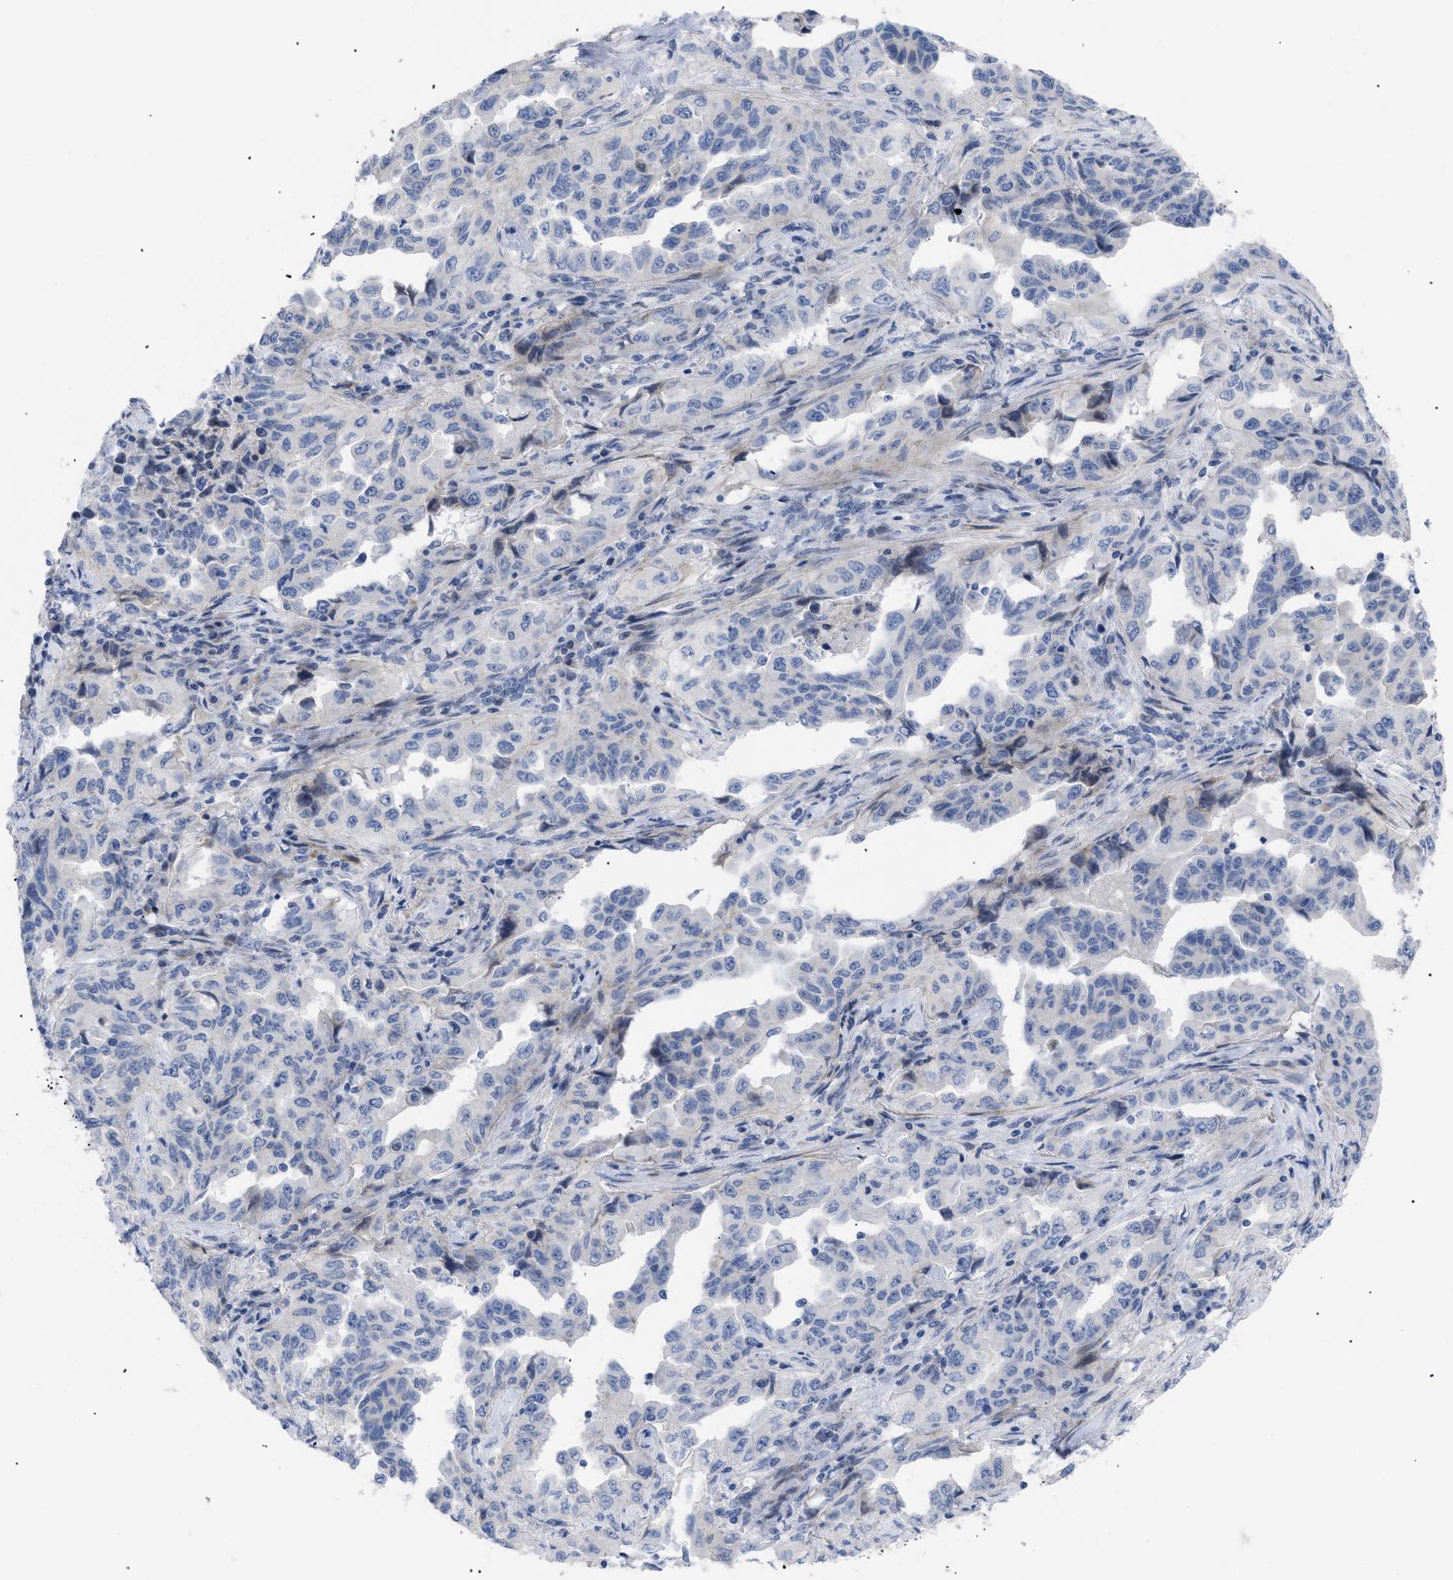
{"staining": {"intensity": "negative", "quantity": "none", "location": "none"}, "tissue": "lung cancer", "cell_type": "Tumor cells", "image_type": "cancer", "snomed": [{"axis": "morphology", "description": "Adenocarcinoma, NOS"}, {"axis": "topography", "description": "Lung"}], "caption": "Tumor cells are negative for brown protein staining in adenocarcinoma (lung).", "gene": "CAV3", "patient": {"sex": "female", "age": 51}}